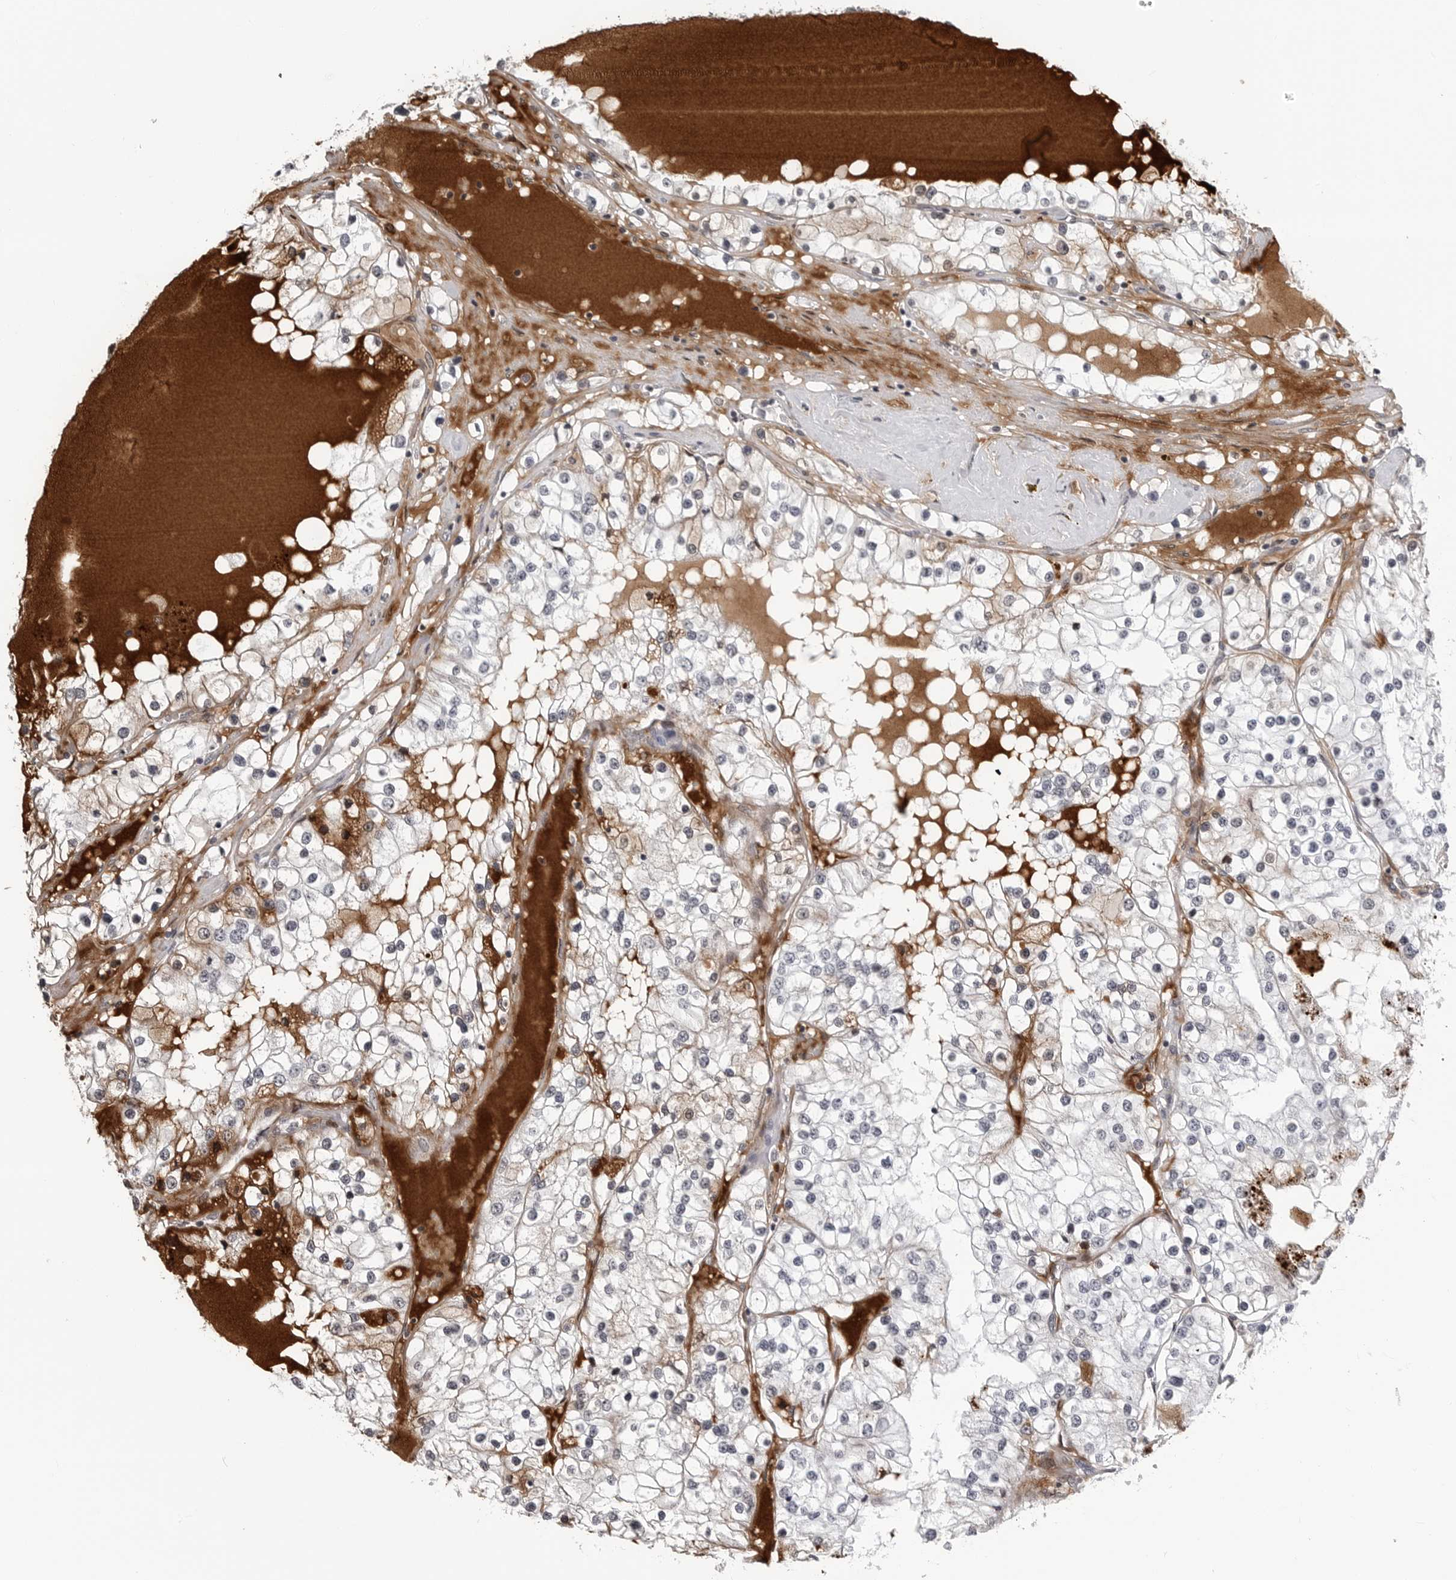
{"staining": {"intensity": "weak", "quantity": "<25%", "location": "cytoplasmic/membranous"}, "tissue": "renal cancer", "cell_type": "Tumor cells", "image_type": "cancer", "snomed": [{"axis": "morphology", "description": "Adenocarcinoma, NOS"}, {"axis": "topography", "description": "Kidney"}], "caption": "Tumor cells show no significant expression in renal cancer. The staining was performed using DAB (3,3'-diaminobenzidine) to visualize the protein expression in brown, while the nuclei were stained in blue with hematoxylin (Magnification: 20x).", "gene": "CXCR5", "patient": {"sex": "male", "age": 68}}